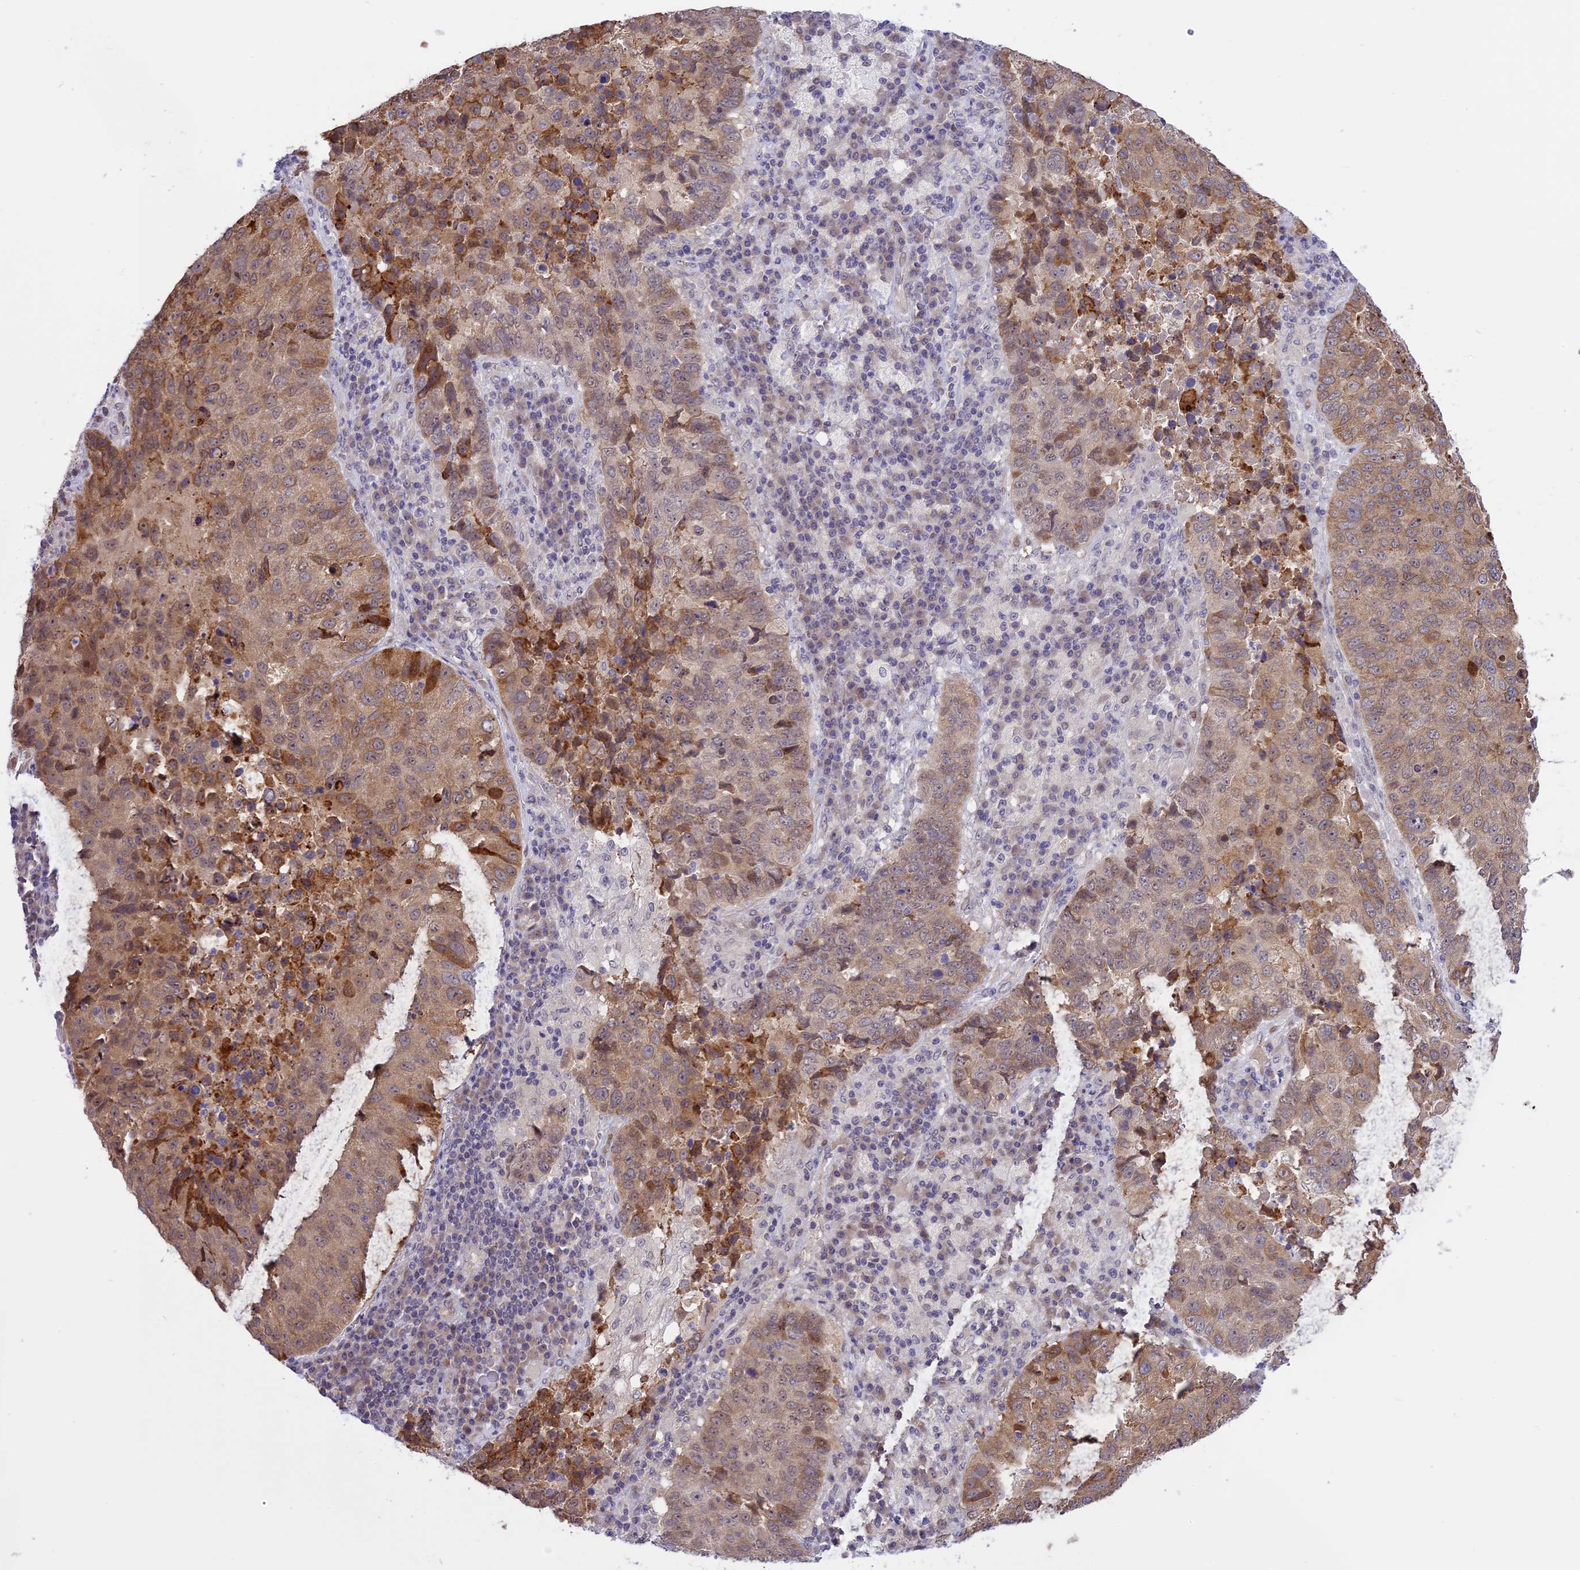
{"staining": {"intensity": "moderate", "quantity": ">75%", "location": "cytoplasmic/membranous"}, "tissue": "lung cancer", "cell_type": "Tumor cells", "image_type": "cancer", "snomed": [{"axis": "morphology", "description": "Squamous cell carcinoma, NOS"}, {"axis": "topography", "description": "Lung"}], "caption": "The image reveals staining of lung squamous cell carcinoma, revealing moderate cytoplasmic/membranous protein staining (brown color) within tumor cells.", "gene": "ZNF837", "patient": {"sex": "male", "age": 73}}